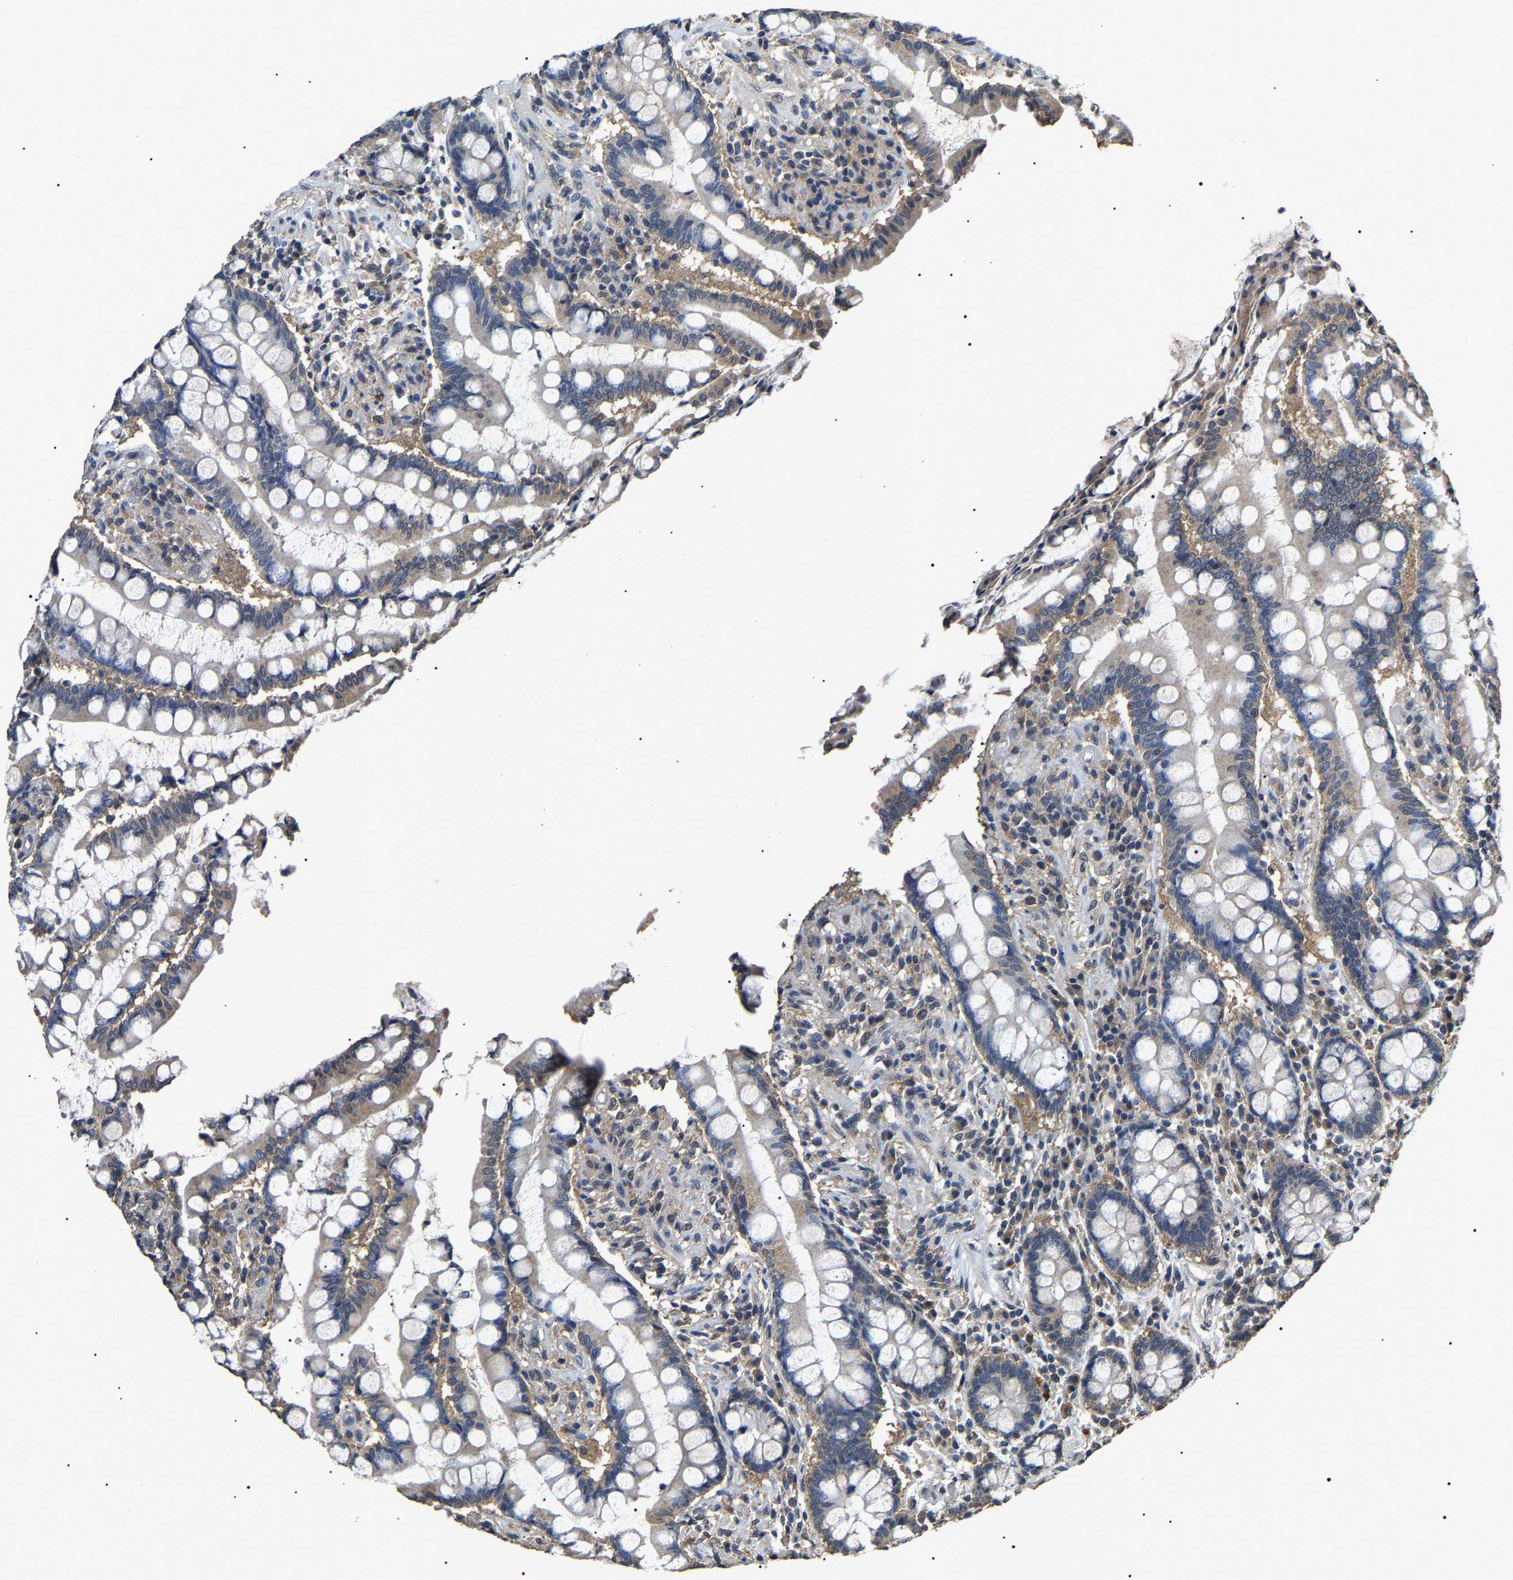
{"staining": {"intensity": "weak", "quantity": ">75%", "location": "cytoplasmic/membranous"}, "tissue": "colon", "cell_type": "Endothelial cells", "image_type": "normal", "snomed": [{"axis": "morphology", "description": "Normal tissue, NOS"}, {"axis": "topography", "description": "Colon"}], "caption": "An image of human colon stained for a protein shows weak cytoplasmic/membranous brown staining in endothelial cells.", "gene": "PSMD8", "patient": {"sex": "male", "age": 73}}